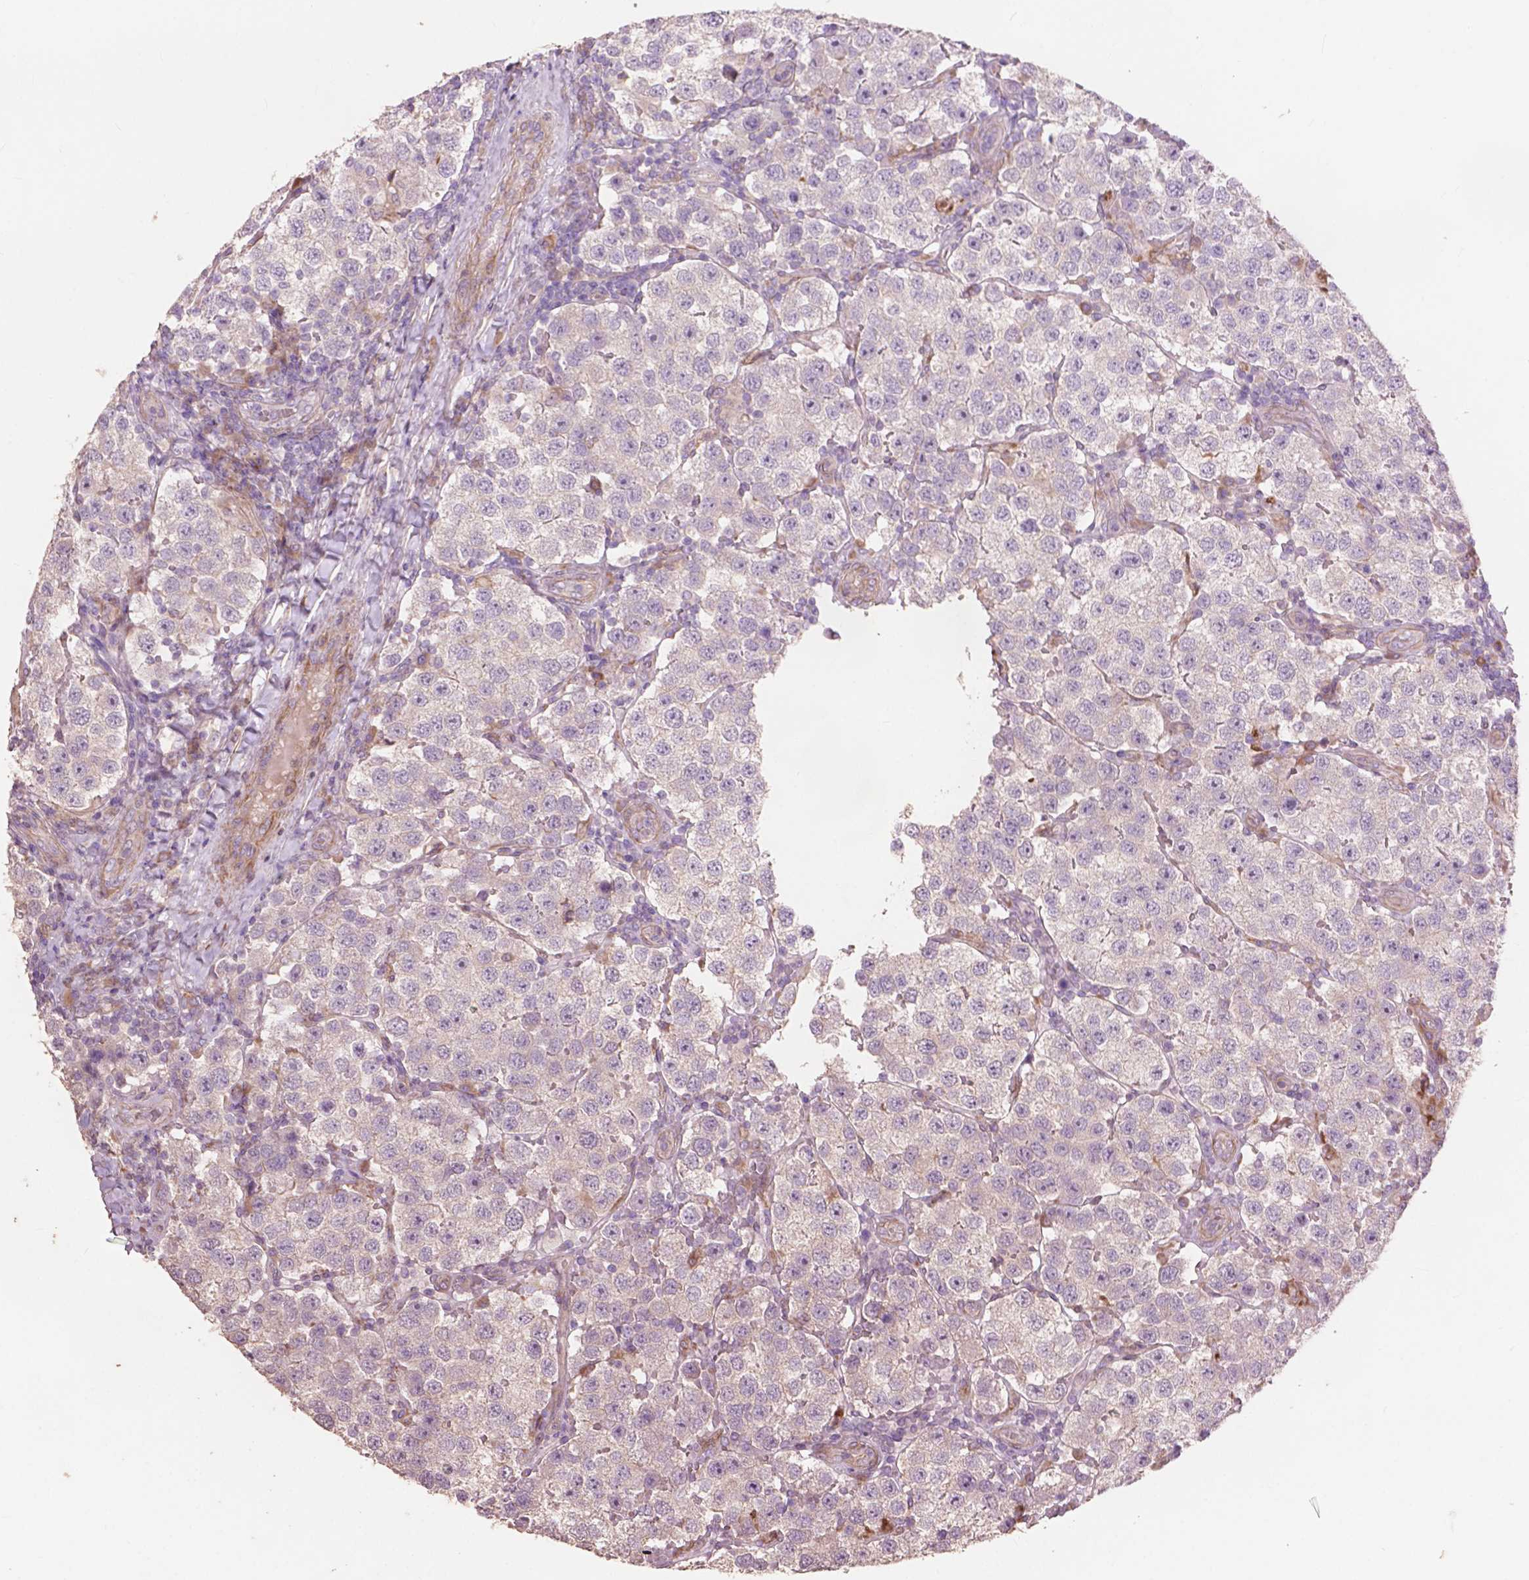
{"staining": {"intensity": "negative", "quantity": "none", "location": "none"}, "tissue": "testis cancer", "cell_type": "Tumor cells", "image_type": "cancer", "snomed": [{"axis": "morphology", "description": "Seminoma, NOS"}, {"axis": "topography", "description": "Testis"}], "caption": "Immunohistochemistry (IHC) of testis cancer (seminoma) demonstrates no expression in tumor cells.", "gene": "FNIP1", "patient": {"sex": "male", "age": 37}}